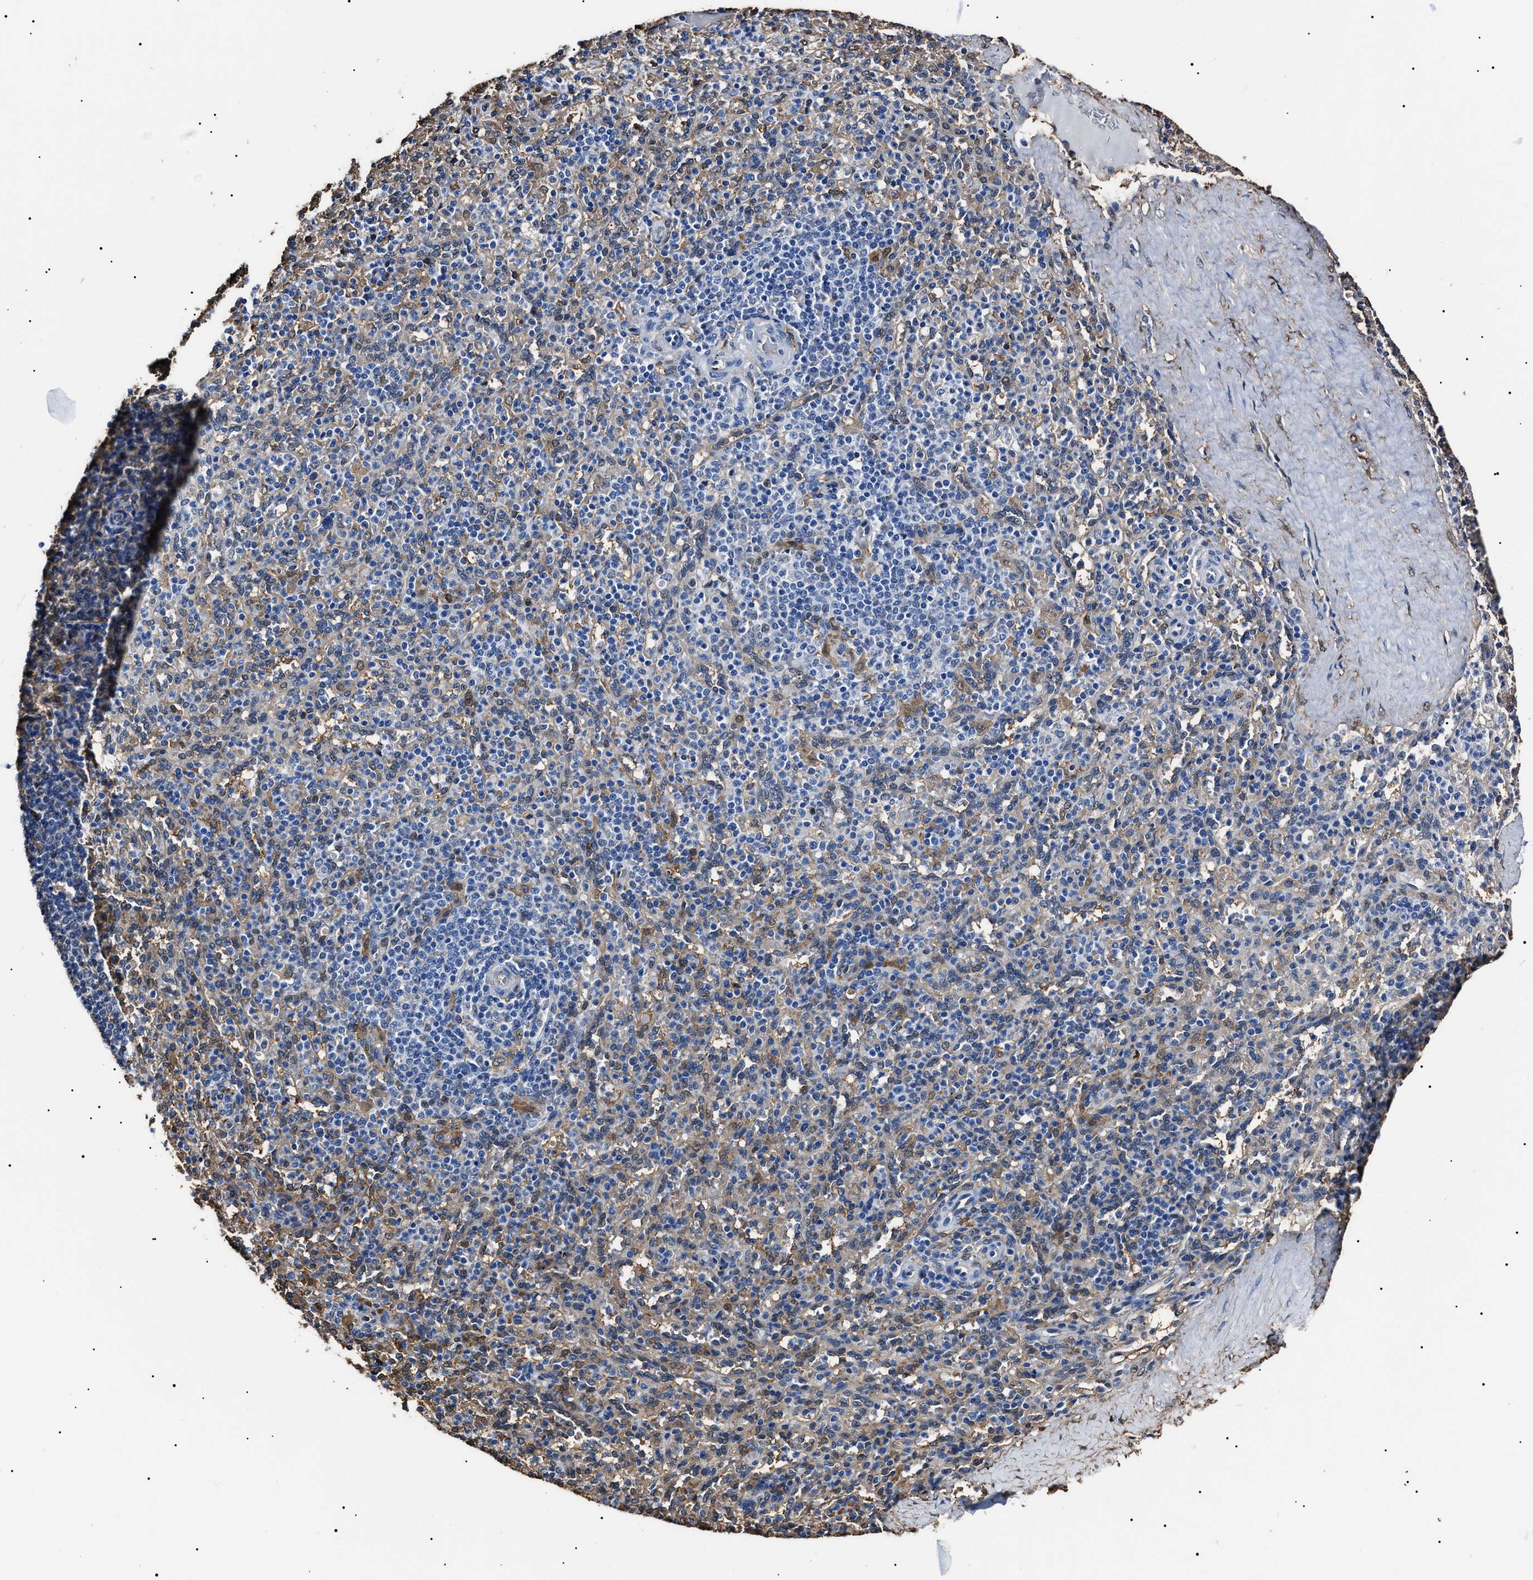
{"staining": {"intensity": "weak", "quantity": "<25%", "location": "cytoplasmic/membranous"}, "tissue": "spleen", "cell_type": "Cells in red pulp", "image_type": "normal", "snomed": [{"axis": "morphology", "description": "Normal tissue, NOS"}, {"axis": "topography", "description": "Spleen"}], "caption": "Immunohistochemical staining of benign human spleen demonstrates no significant staining in cells in red pulp. (Immunohistochemistry, brightfield microscopy, high magnification).", "gene": "ALDH1A1", "patient": {"sex": "male", "age": 36}}